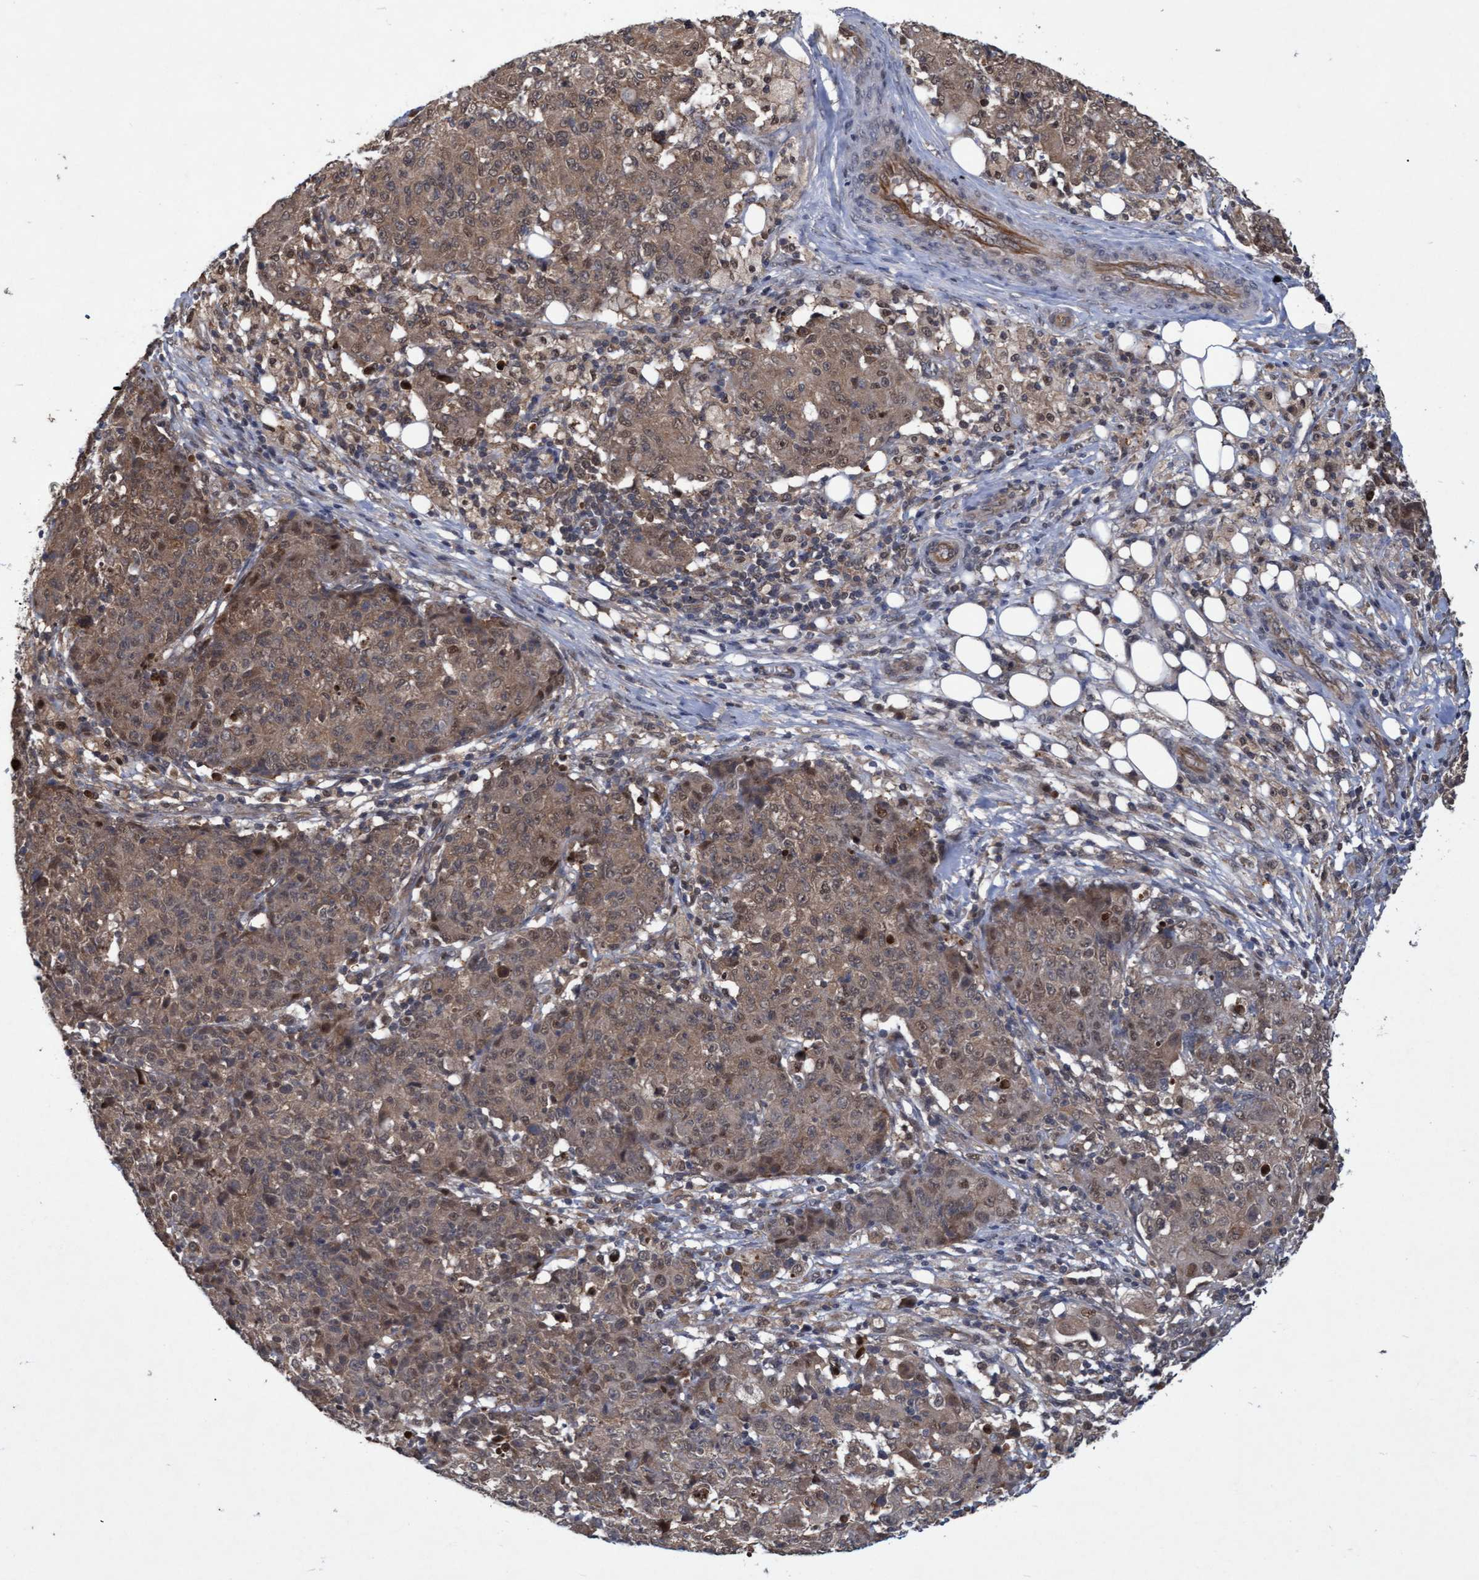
{"staining": {"intensity": "moderate", "quantity": ">75%", "location": "cytoplasmic/membranous,nuclear"}, "tissue": "ovarian cancer", "cell_type": "Tumor cells", "image_type": "cancer", "snomed": [{"axis": "morphology", "description": "Carcinoma, endometroid"}, {"axis": "topography", "description": "Ovary"}], "caption": "A brown stain shows moderate cytoplasmic/membranous and nuclear positivity of a protein in human ovarian endometroid carcinoma tumor cells.", "gene": "PSMB6", "patient": {"sex": "female", "age": 42}}